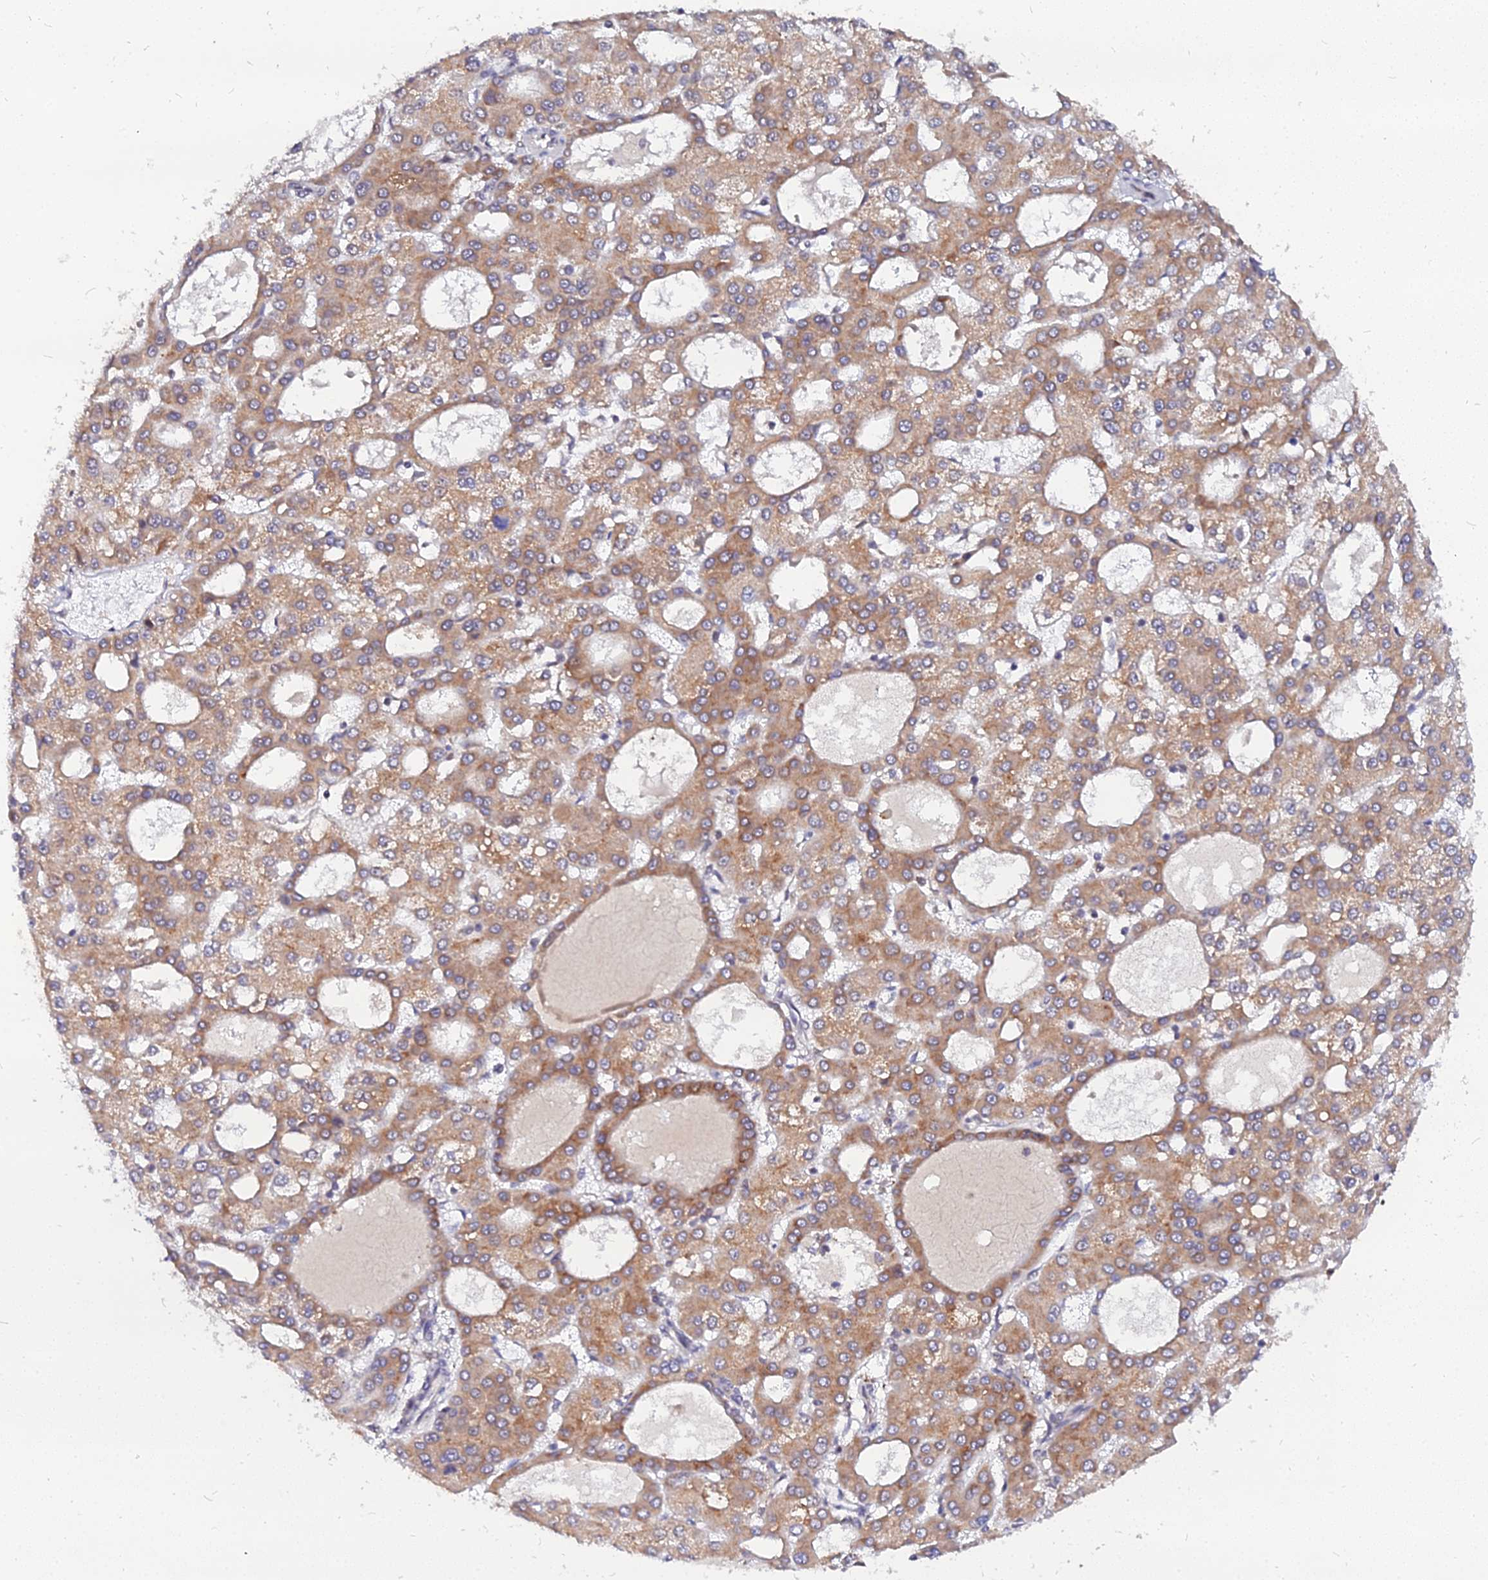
{"staining": {"intensity": "moderate", "quantity": ">75%", "location": "cytoplasmic/membranous"}, "tissue": "liver cancer", "cell_type": "Tumor cells", "image_type": "cancer", "snomed": [{"axis": "morphology", "description": "Carcinoma, Hepatocellular, NOS"}, {"axis": "topography", "description": "Liver"}], "caption": "This image displays liver cancer (hepatocellular carcinoma) stained with IHC to label a protein in brown. The cytoplasmic/membranous of tumor cells show moderate positivity for the protein. Nuclei are counter-stained blue.", "gene": "RNF121", "patient": {"sex": "male", "age": 47}}